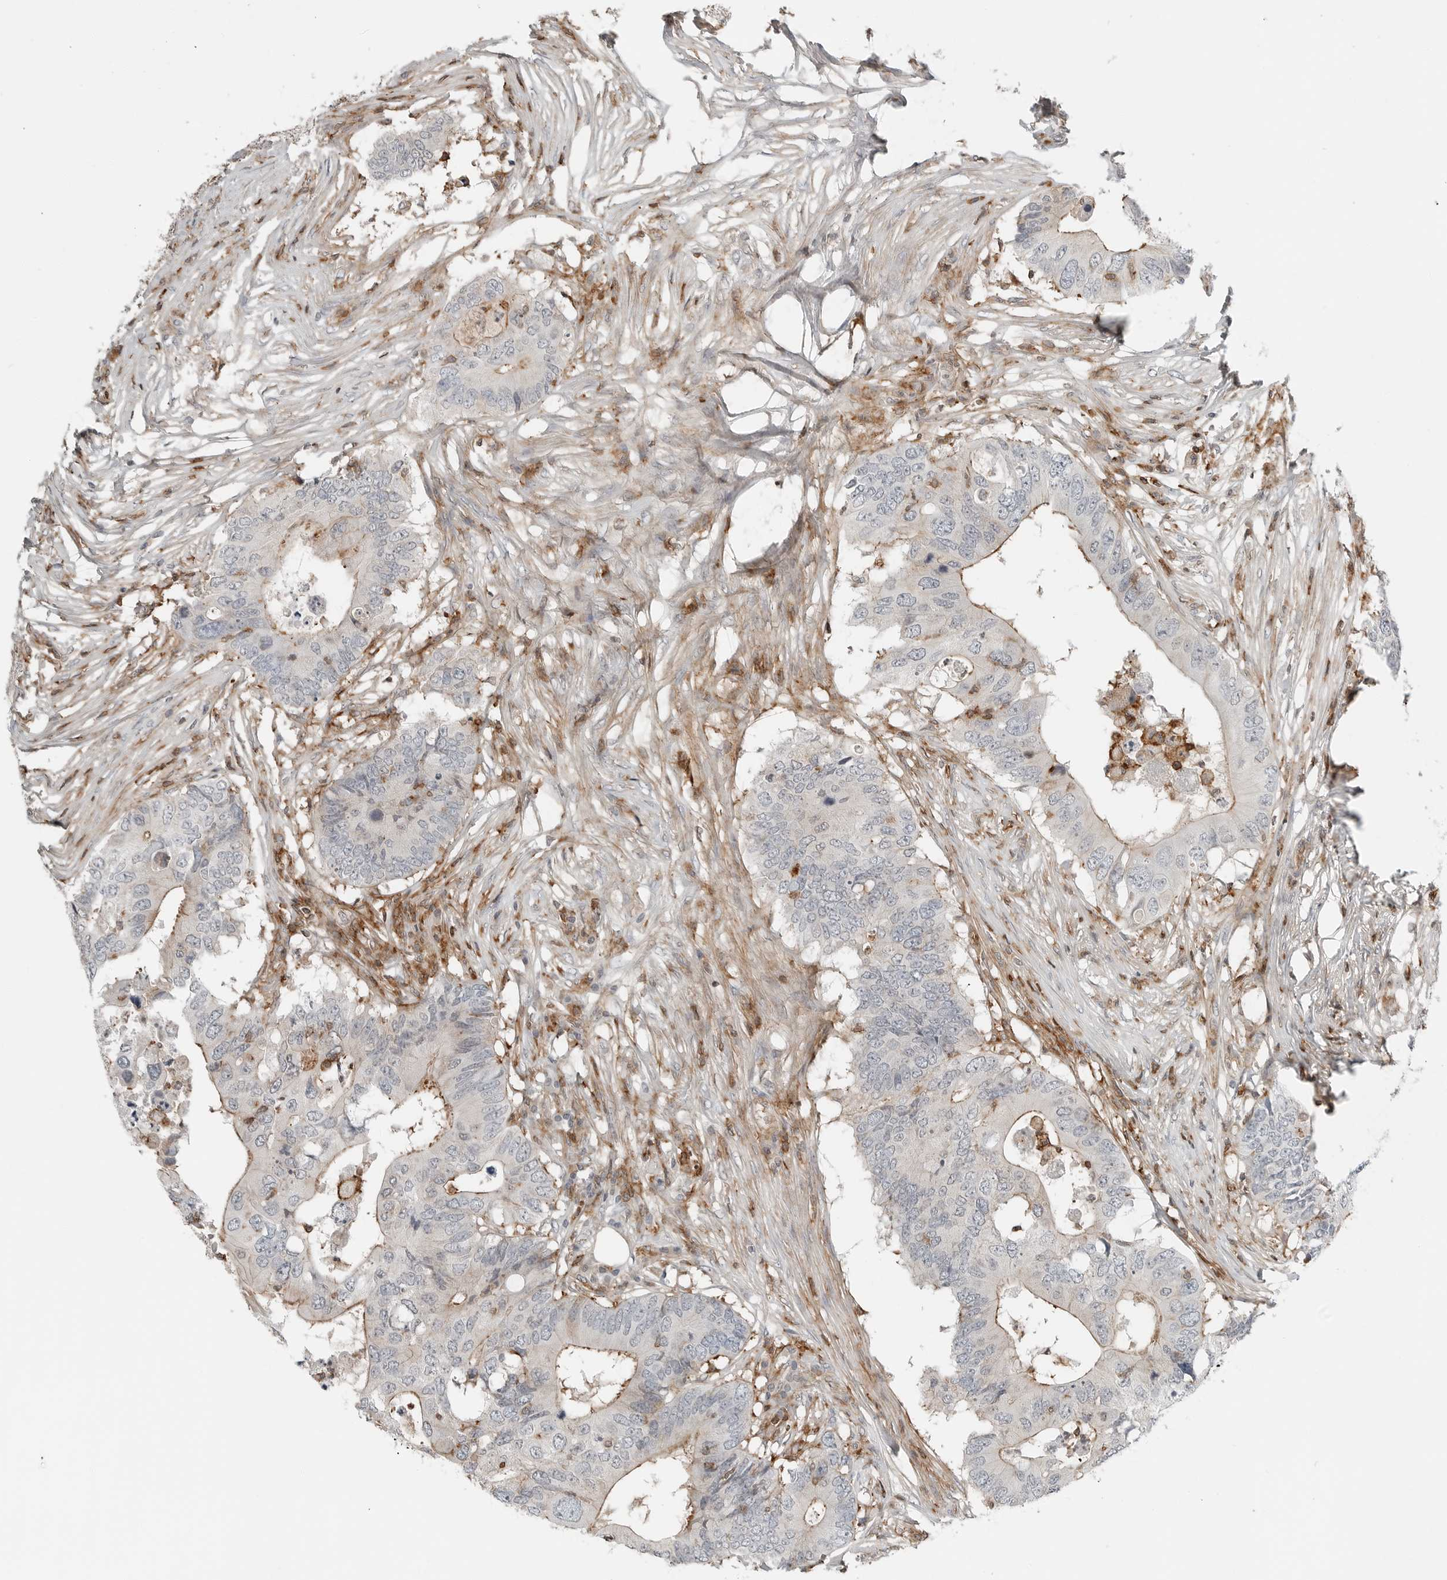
{"staining": {"intensity": "moderate", "quantity": "25%-75%", "location": "cytoplasmic/membranous"}, "tissue": "colorectal cancer", "cell_type": "Tumor cells", "image_type": "cancer", "snomed": [{"axis": "morphology", "description": "Adenocarcinoma, NOS"}, {"axis": "topography", "description": "Colon"}], "caption": "Colorectal adenocarcinoma stained with DAB (3,3'-diaminobenzidine) immunohistochemistry reveals medium levels of moderate cytoplasmic/membranous staining in about 25%-75% of tumor cells.", "gene": "LEFTY2", "patient": {"sex": "male", "age": 71}}